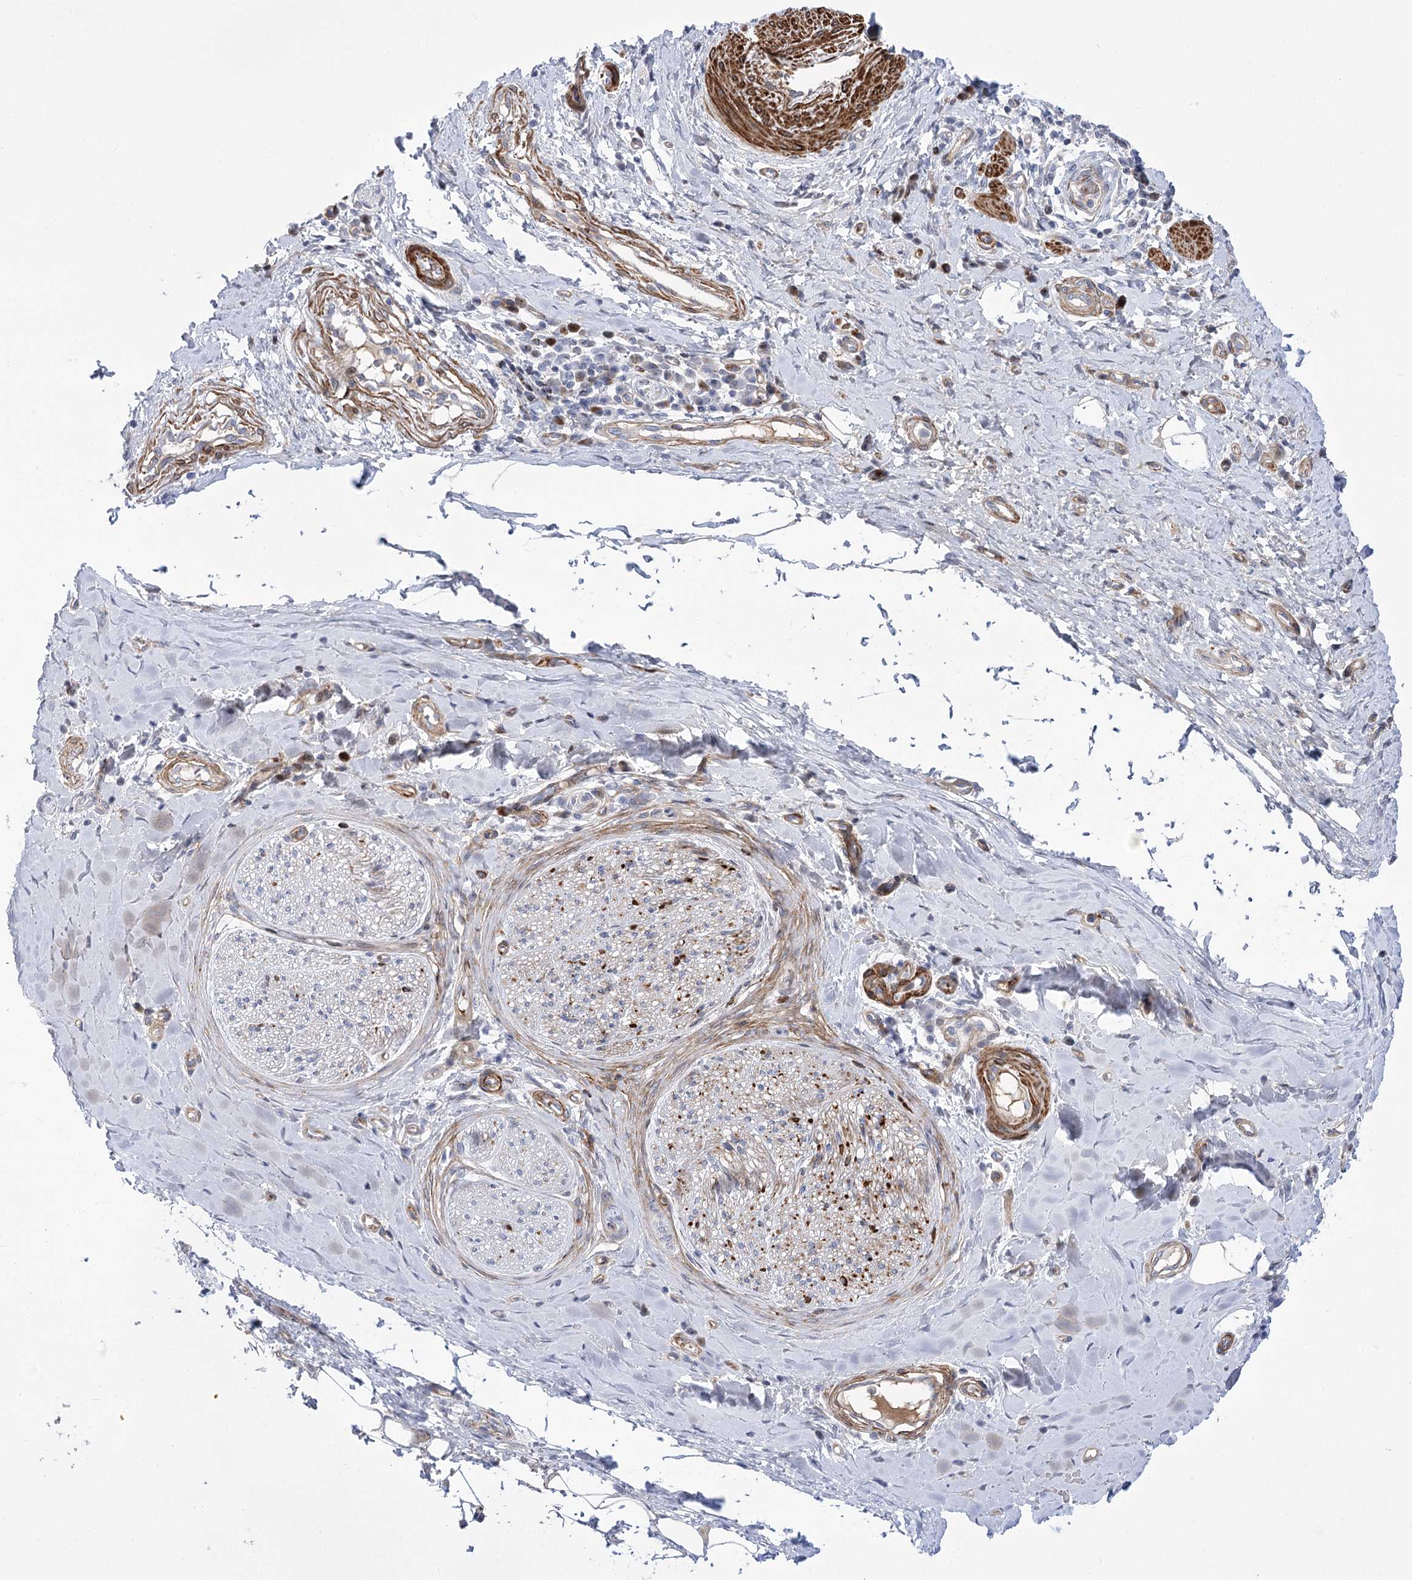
{"staining": {"intensity": "moderate", "quantity": "<25%", "location": "nuclear"}, "tissue": "adipose tissue", "cell_type": "Adipocytes", "image_type": "normal", "snomed": [{"axis": "morphology", "description": "Normal tissue, NOS"}, {"axis": "morphology", "description": "Adenocarcinoma, NOS"}, {"axis": "topography", "description": "Esophagus"}, {"axis": "topography", "description": "Stomach, upper"}, {"axis": "topography", "description": "Peripheral nerve tissue"}], "caption": "Brown immunohistochemical staining in normal human adipose tissue exhibits moderate nuclear positivity in approximately <25% of adipocytes.", "gene": "ANKRD23", "patient": {"sex": "male", "age": 62}}